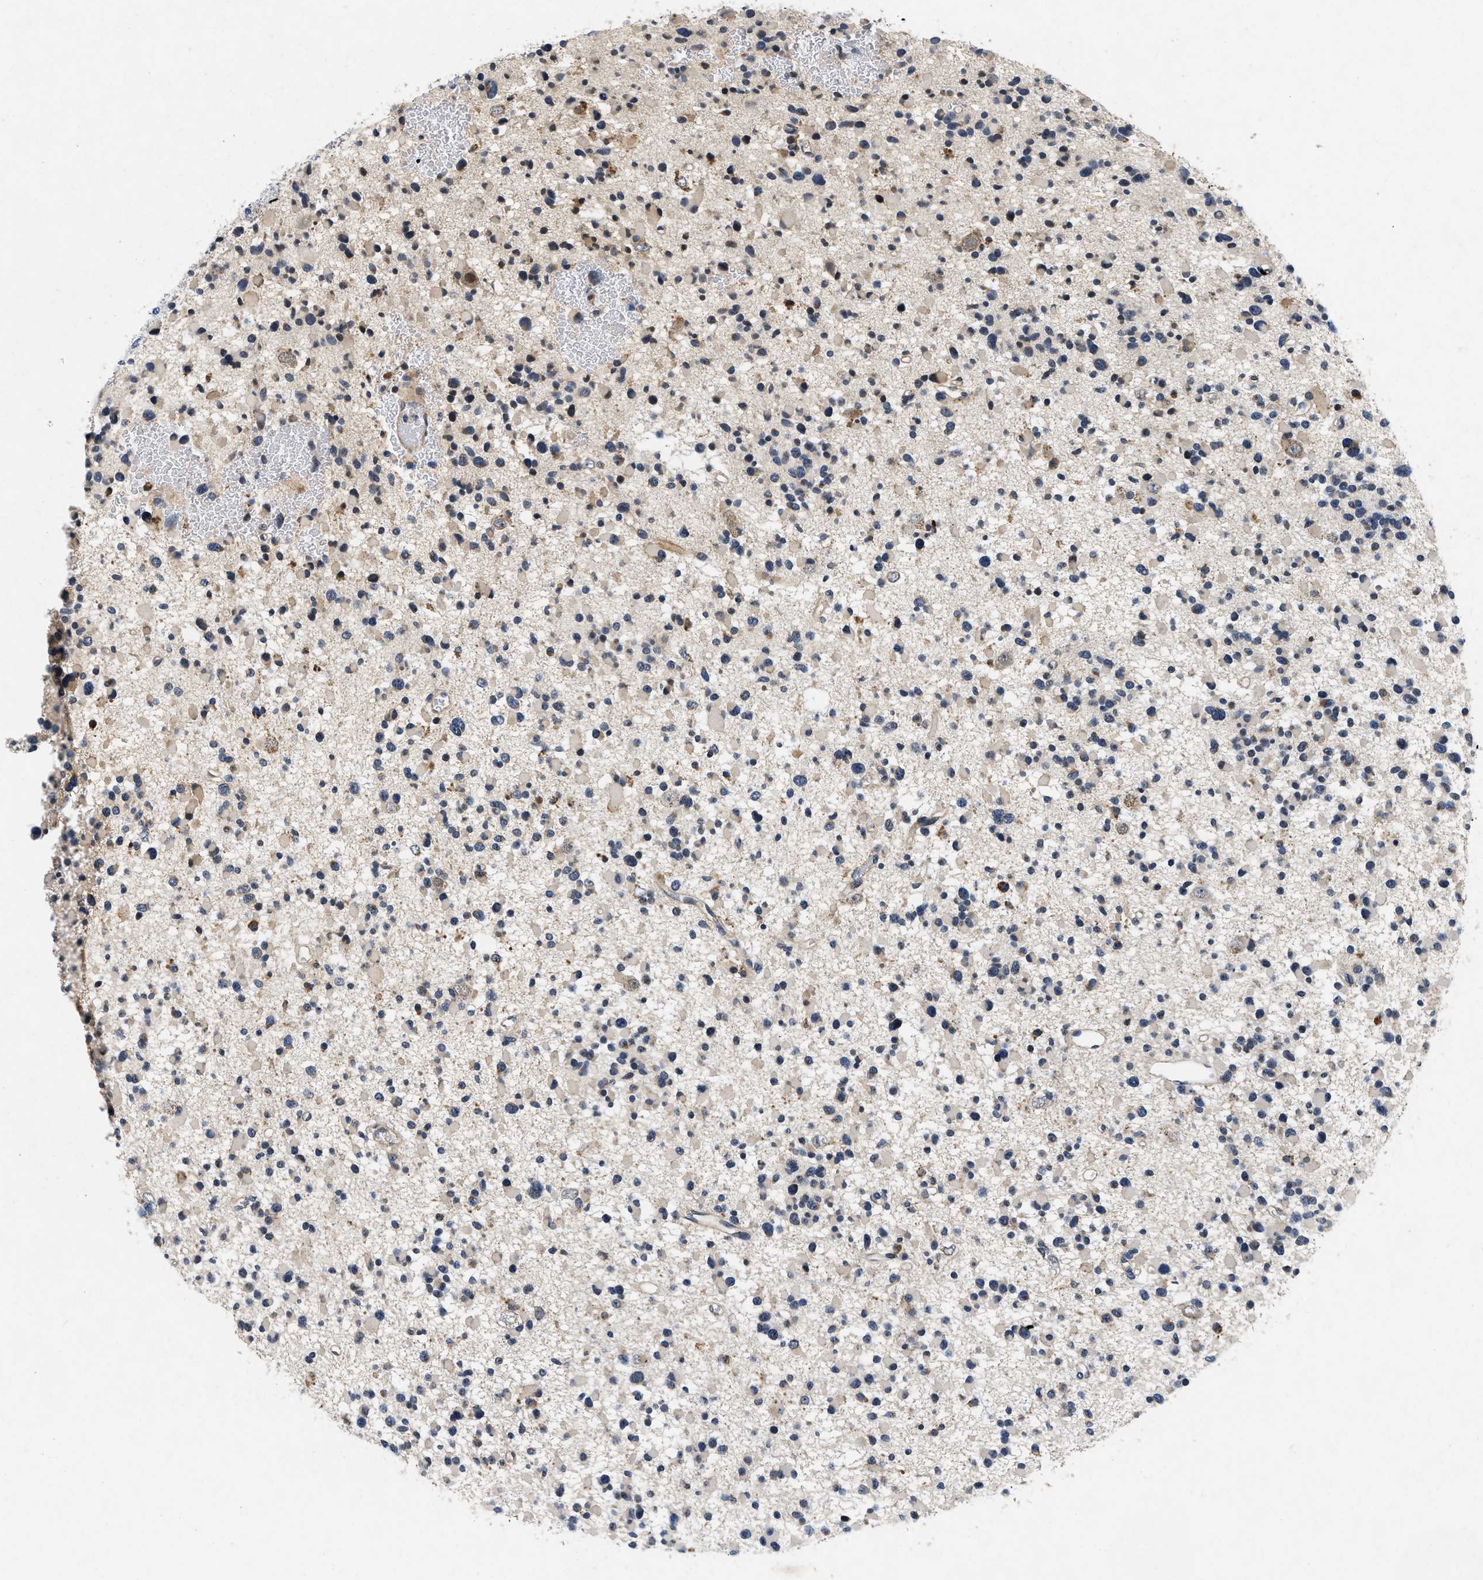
{"staining": {"intensity": "weak", "quantity": "<25%", "location": "cytoplasmic/membranous"}, "tissue": "glioma", "cell_type": "Tumor cells", "image_type": "cancer", "snomed": [{"axis": "morphology", "description": "Glioma, malignant, Low grade"}, {"axis": "topography", "description": "Brain"}], "caption": "DAB (3,3'-diaminobenzidine) immunohistochemical staining of glioma demonstrates no significant positivity in tumor cells.", "gene": "PDP1", "patient": {"sex": "female", "age": 22}}